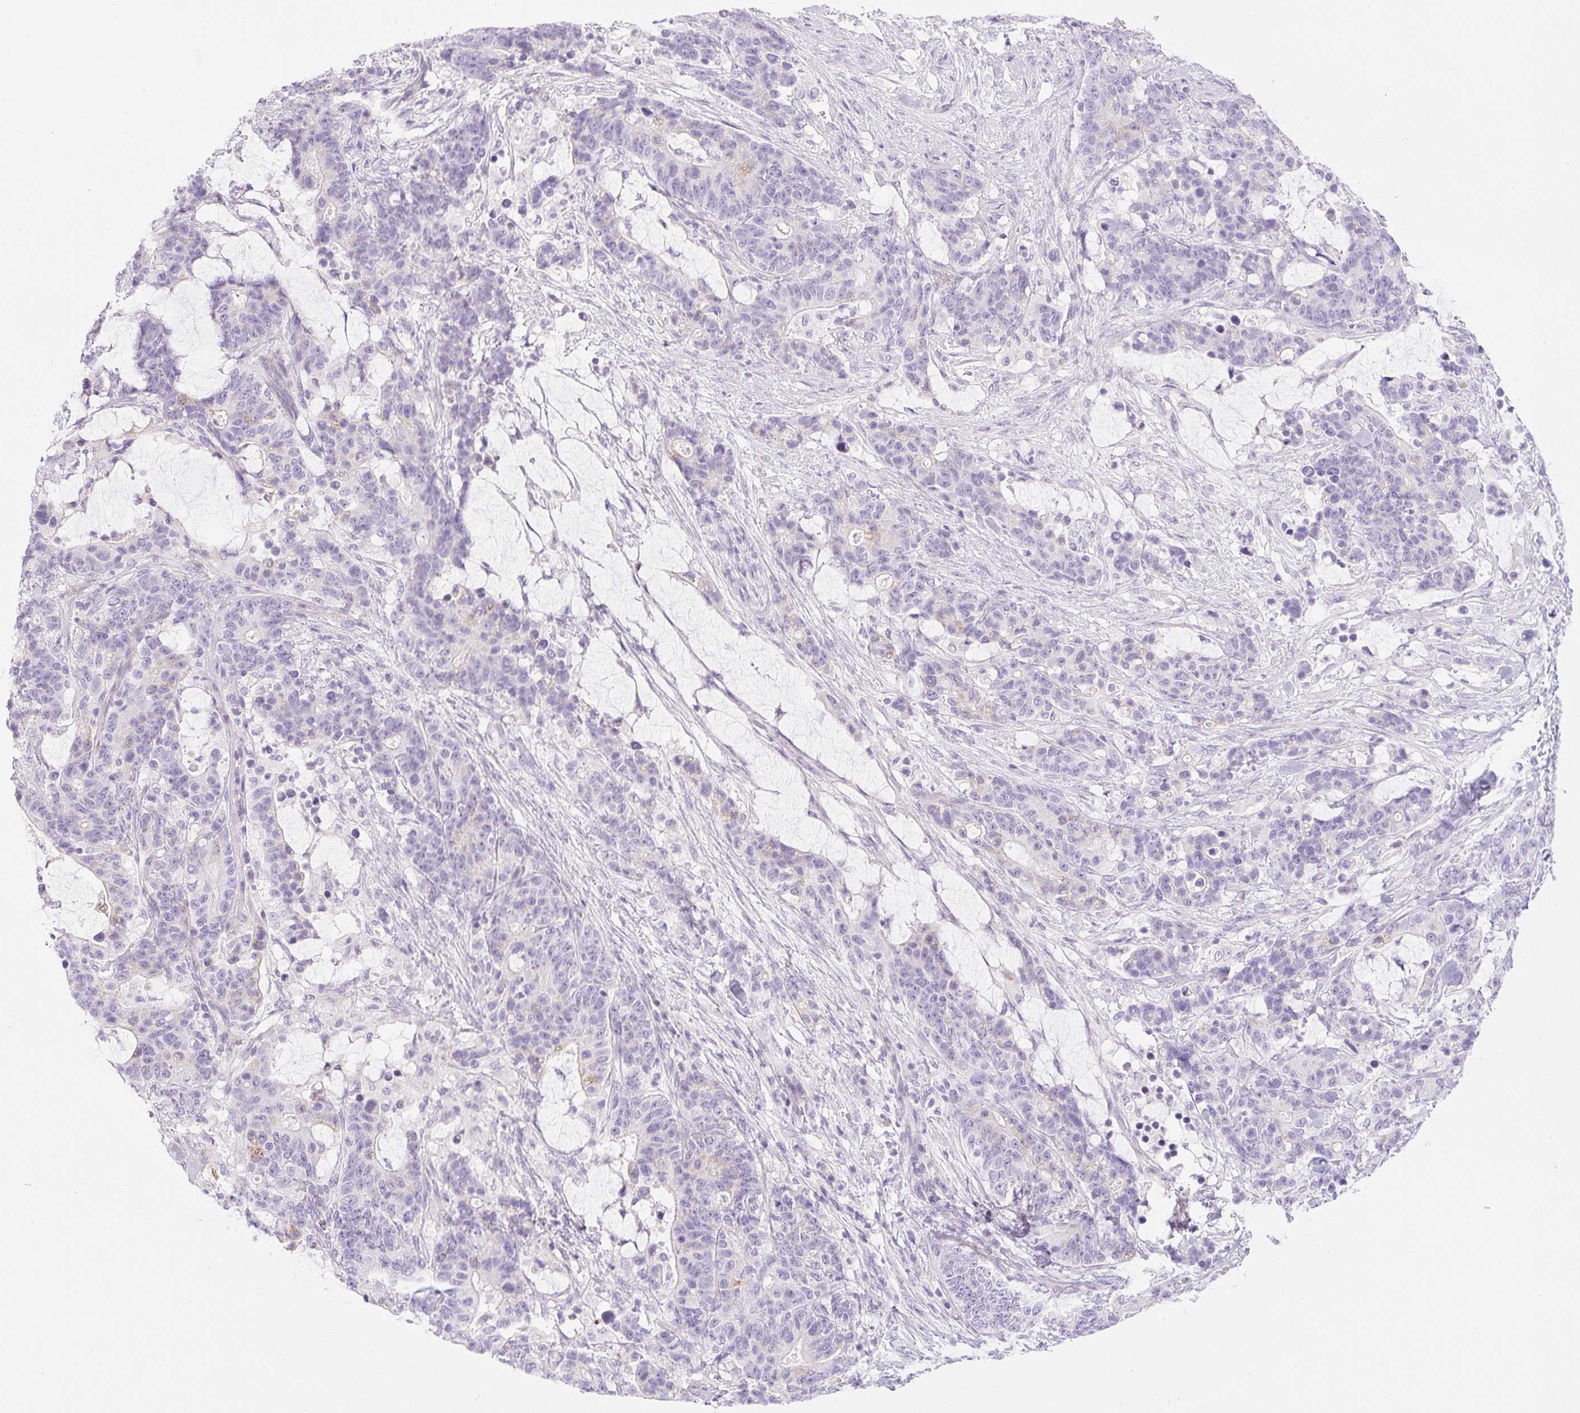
{"staining": {"intensity": "negative", "quantity": "none", "location": "none"}, "tissue": "stomach cancer", "cell_type": "Tumor cells", "image_type": "cancer", "snomed": [{"axis": "morphology", "description": "Normal tissue, NOS"}, {"axis": "morphology", "description": "Adenocarcinoma, NOS"}, {"axis": "topography", "description": "Stomach"}], "caption": "The immunohistochemistry (IHC) micrograph has no significant expression in tumor cells of stomach cancer (adenocarcinoma) tissue. (Stains: DAB IHC with hematoxylin counter stain, Microscopy: brightfield microscopy at high magnification).", "gene": "MIA2", "patient": {"sex": "female", "age": 64}}